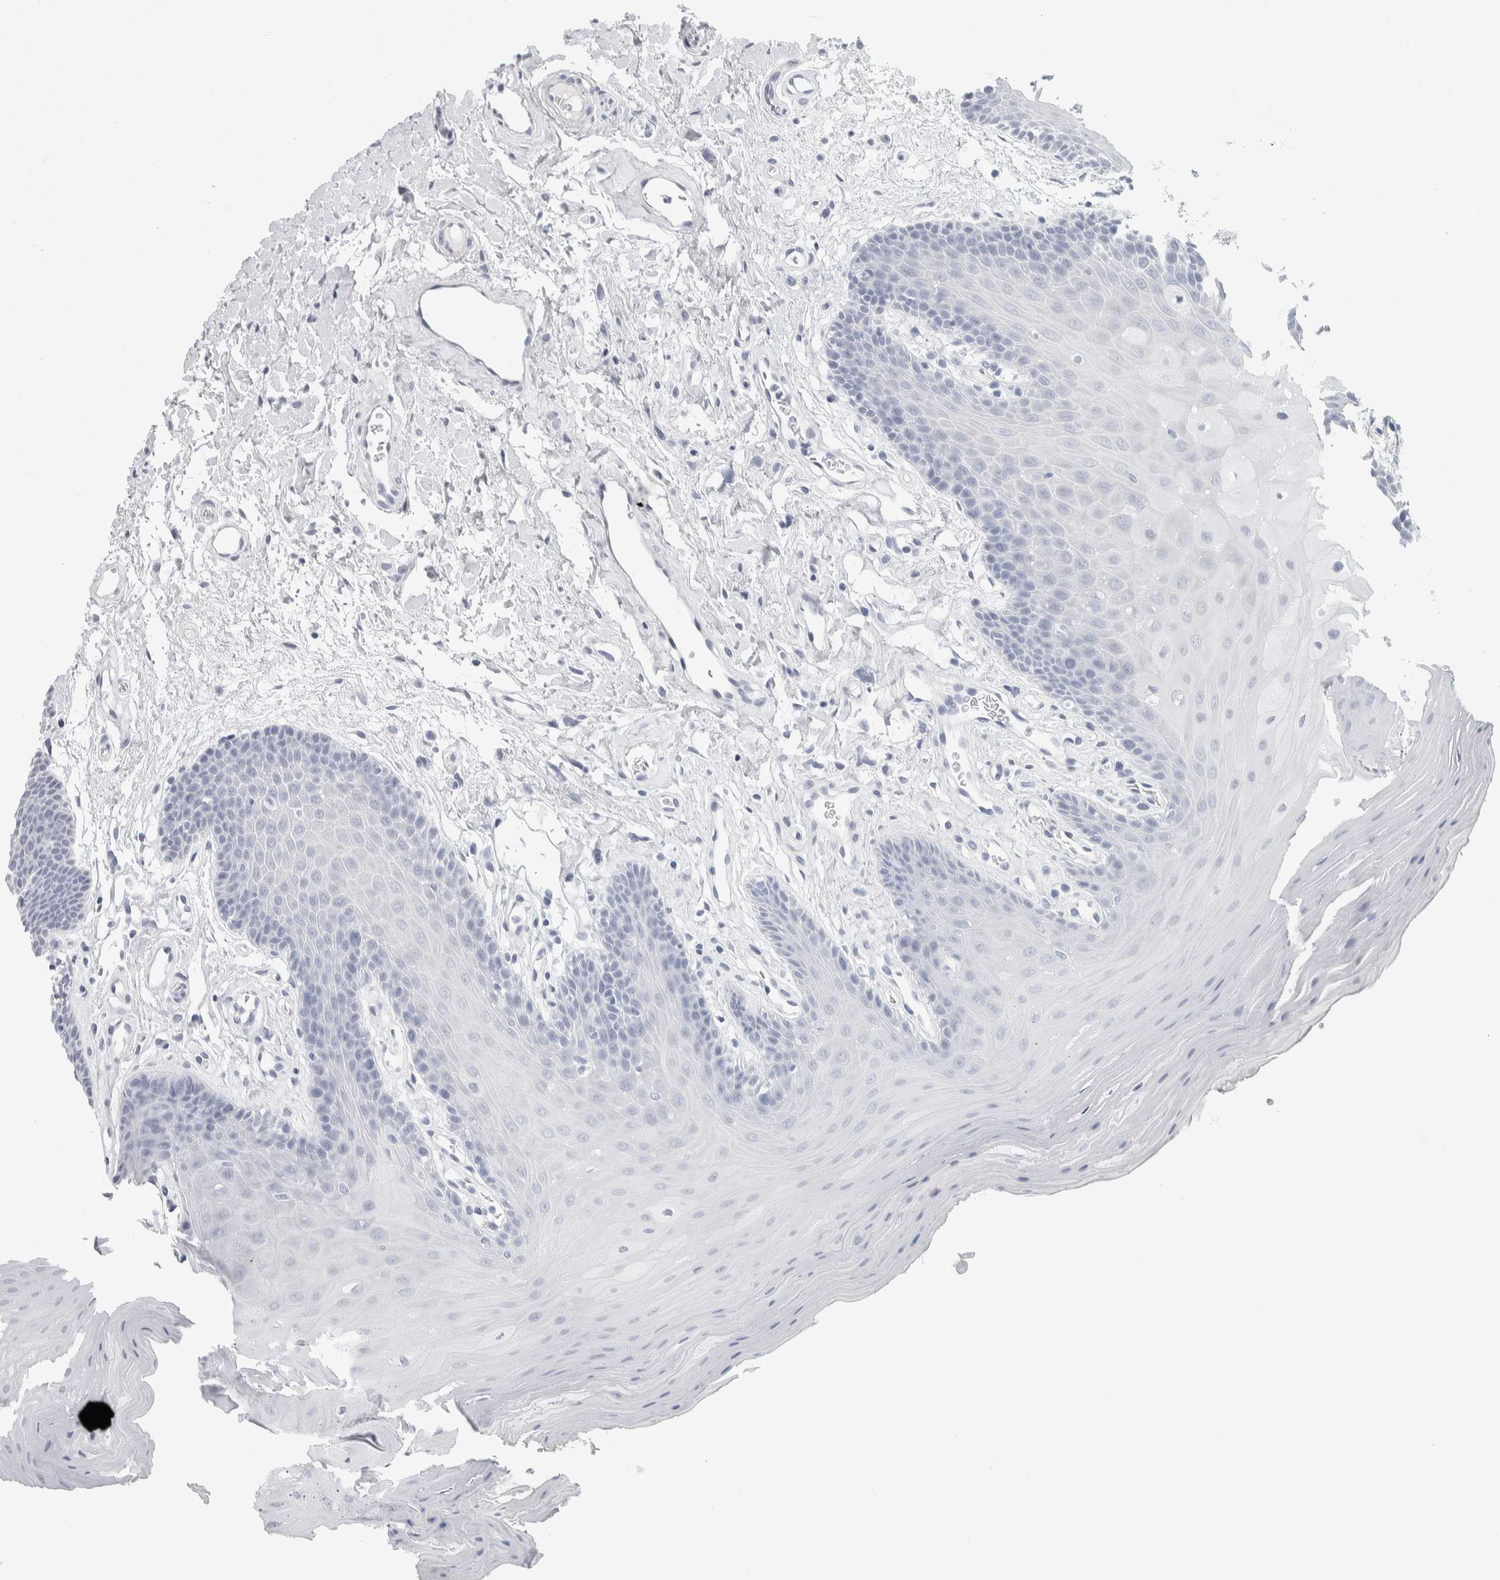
{"staining": {"intensity": "negative", "quantity": "none", "location": "none"}, "tissue": "oral mucosa", "cell_type": "Squamous epithelial cells", "image_type": "normal", "snomed": [{"axis": "morphology", "description": "Normal tissue, NOS"}, {"axis": "morphology", "description": "Squamous cell carcinoma, NOS"}, {"axis": "topography", "description": "Oral tissue"}, {"axis": "topography", "description": "Head-Neck"}], "caption": "The image shows no staining of squamous epithelial cells in normal oral mucosa.", "gene": "ZNF862", "patient": {"sex": "male", "age": 71}}